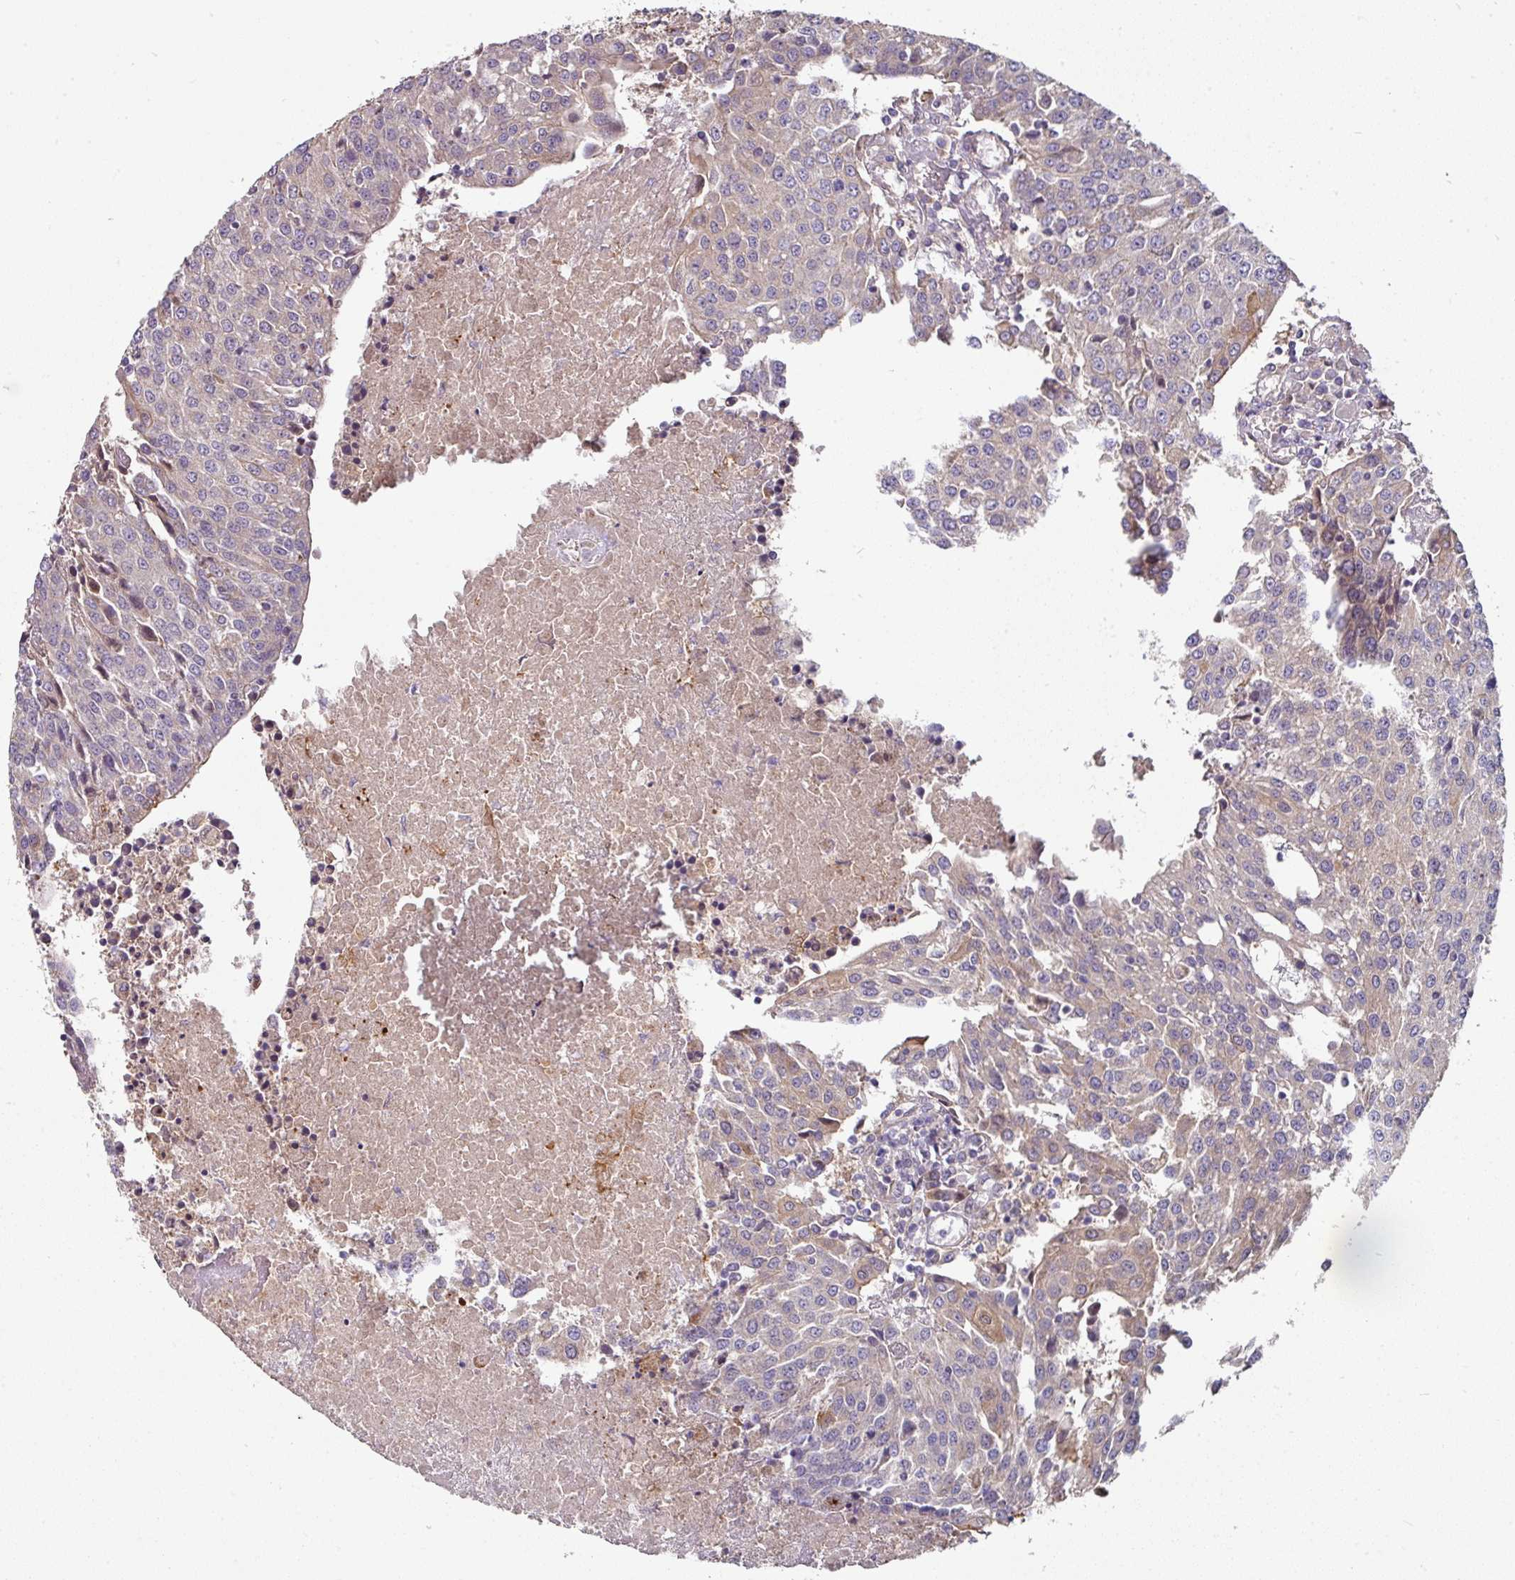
{"staining": {"intensity": "weak", "quantity": "<25%", "location": "cytoplasmic/membranous"}, "tissue": "urothelial cancer", "cell_type": "Tumor cells", "image_type": "cancer", "snomed": [{"axis": "morphology", "description": "Urothelial carcinoma, High grade"}, {"axis": "topography", "description": "Urinary bladder"}], "caption": "IHC image of neoplastic tissue: human high-grade urothelial carcinoma stained with DAB displays no significant protein expression in tumor cells.", "gene": "C4orf48", "patient": {"sex": "female", "age": 85}}